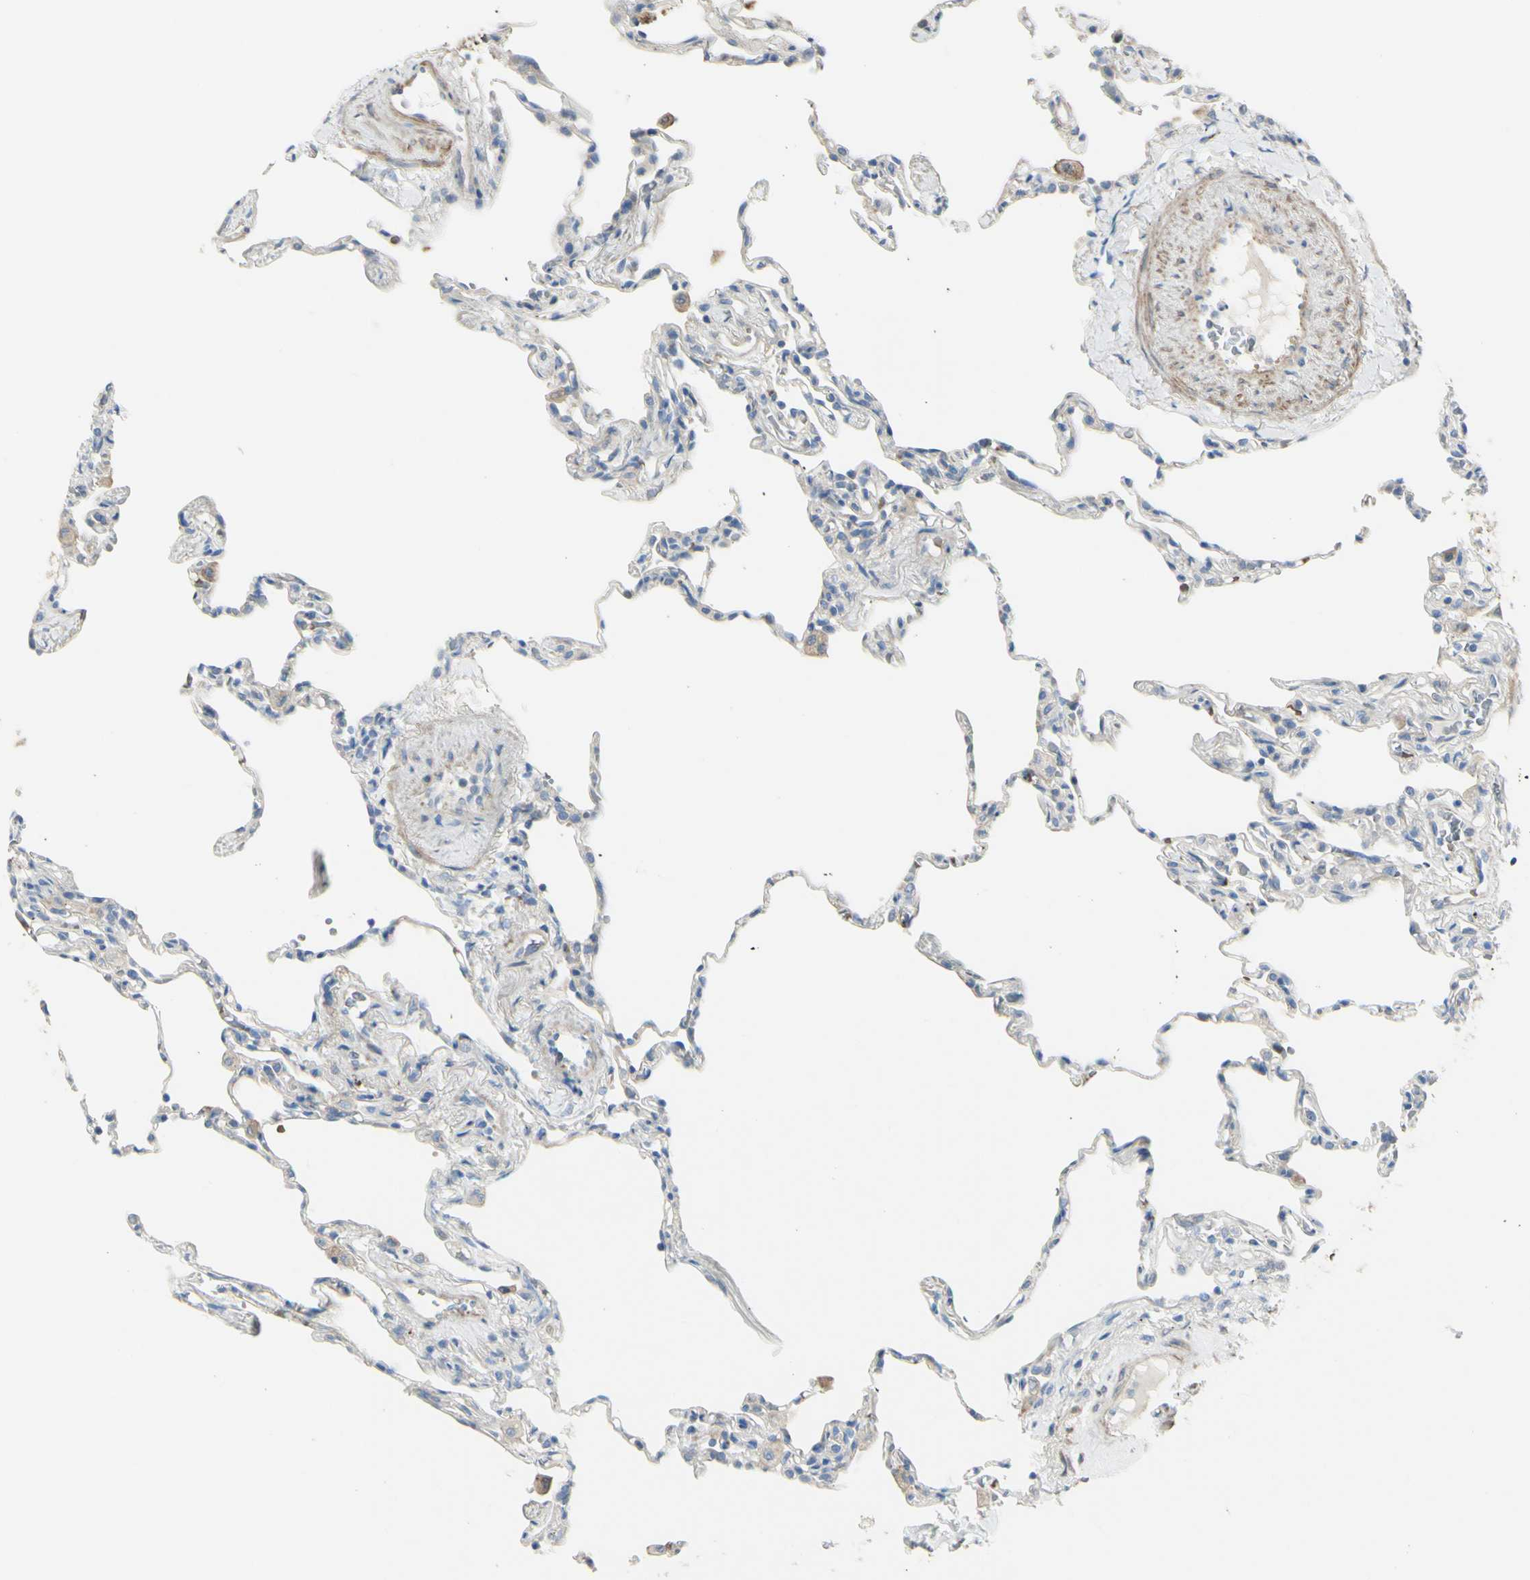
{"staining": {"intensity": "negative", "quantity": "none", "location": "none"}, "tissue": "lung", "cell_type": "Alveolar cells", "image_type": "normal", "snomed": [{"axis": "morphology", "description": "Normal tissue, NOS"}, {"axis": "topography", "description": "Lung"}], "caption": "Lung was stained to show a protein in brown. There is no significant staining in alveolar cells.", "gene": "NCBP2L", "patient": {"sex": "male", "age": 59}}